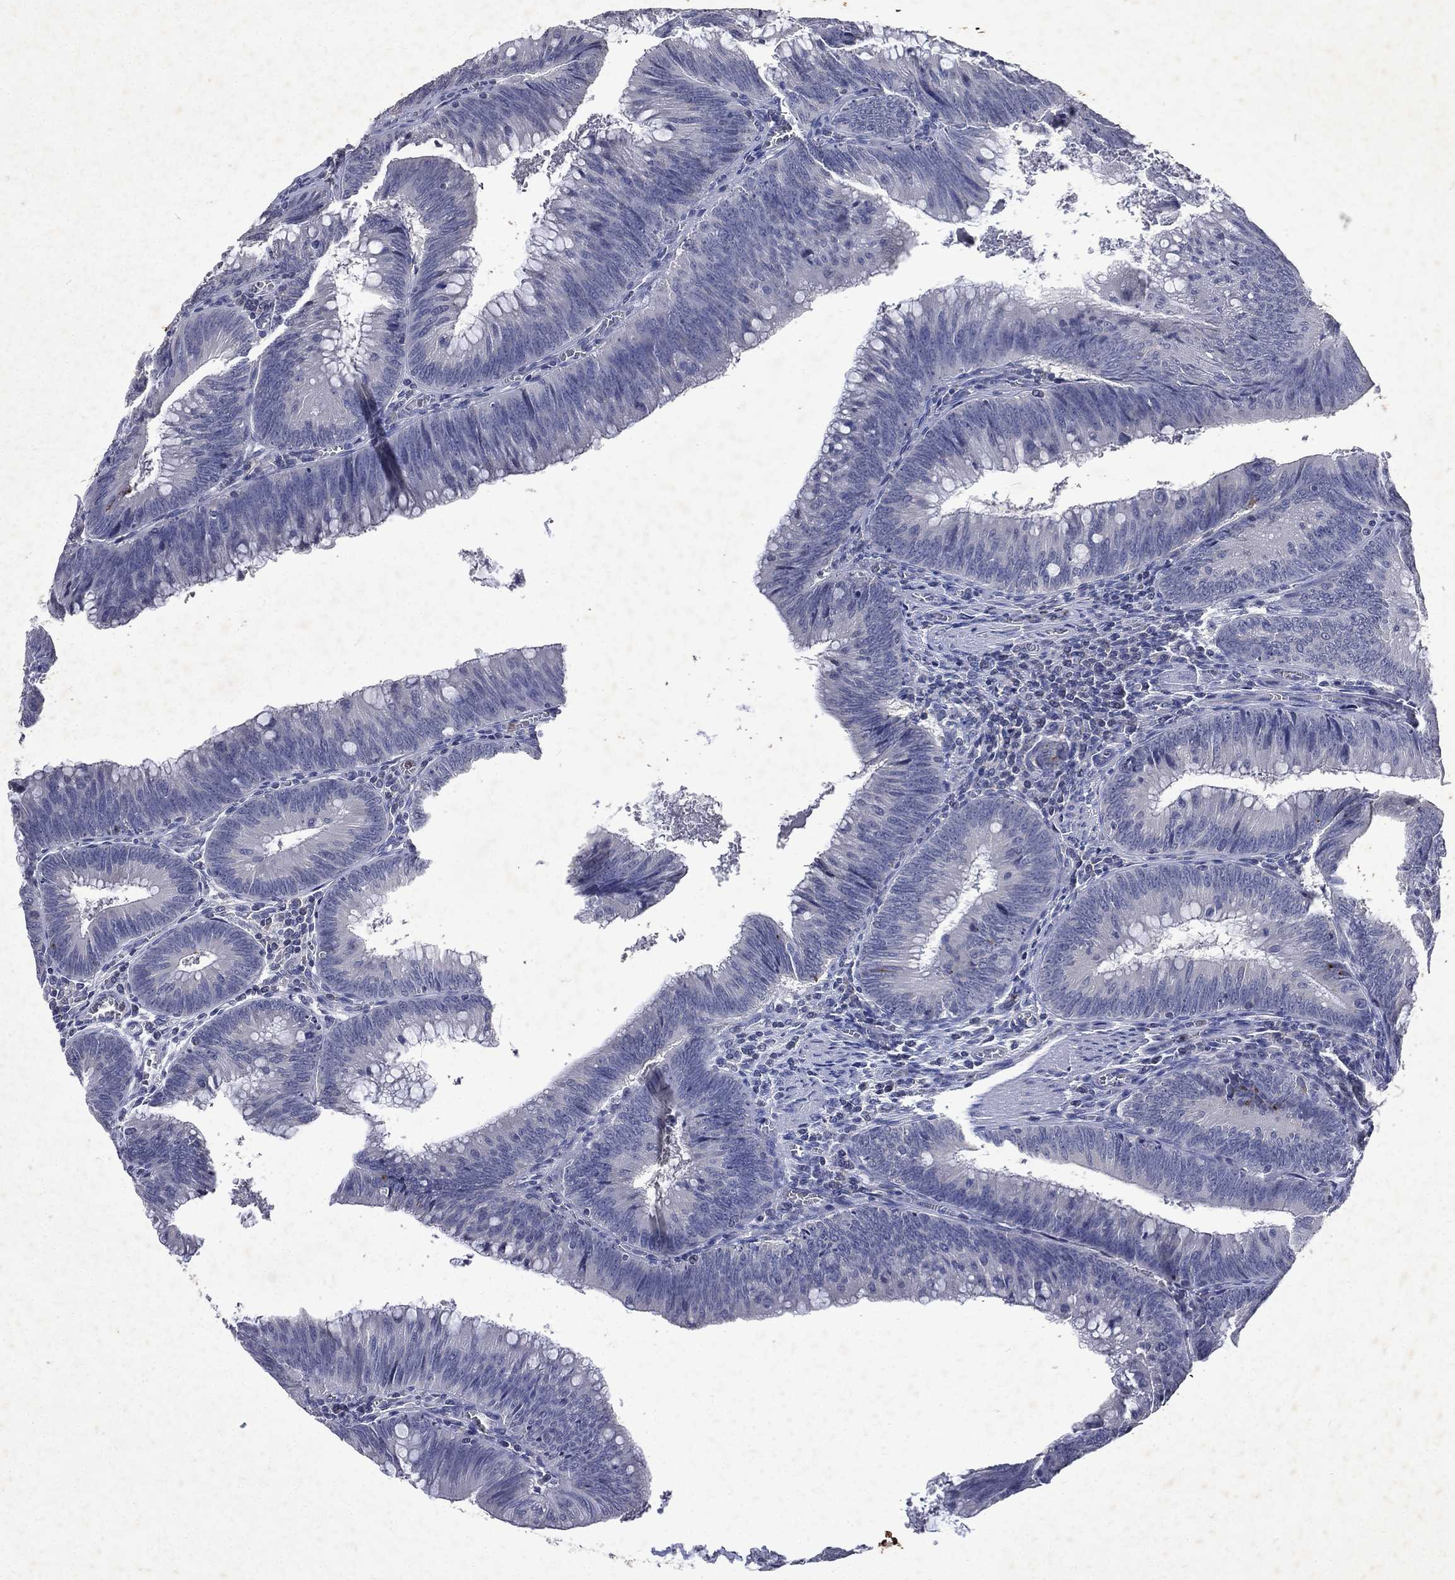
{"staining": {"intensity": "negative", "quantity": "none", "location": "none"}, "tissue": "colorectal cancer", "cell_type": "Tumor cells", "image_type": "cancer", "snomed": [{"axis": "morphology", "description": "Adenocarcinoma, NOS"}, {"axis": "topography", "description": "Rectum"}], "caption": "IHC image of human colorectal cancer stained for a protein (brown), which shows no staining in tumor cells.", "gene": "SLC34A2", "patient": {"sex": "female", "age": 72}}